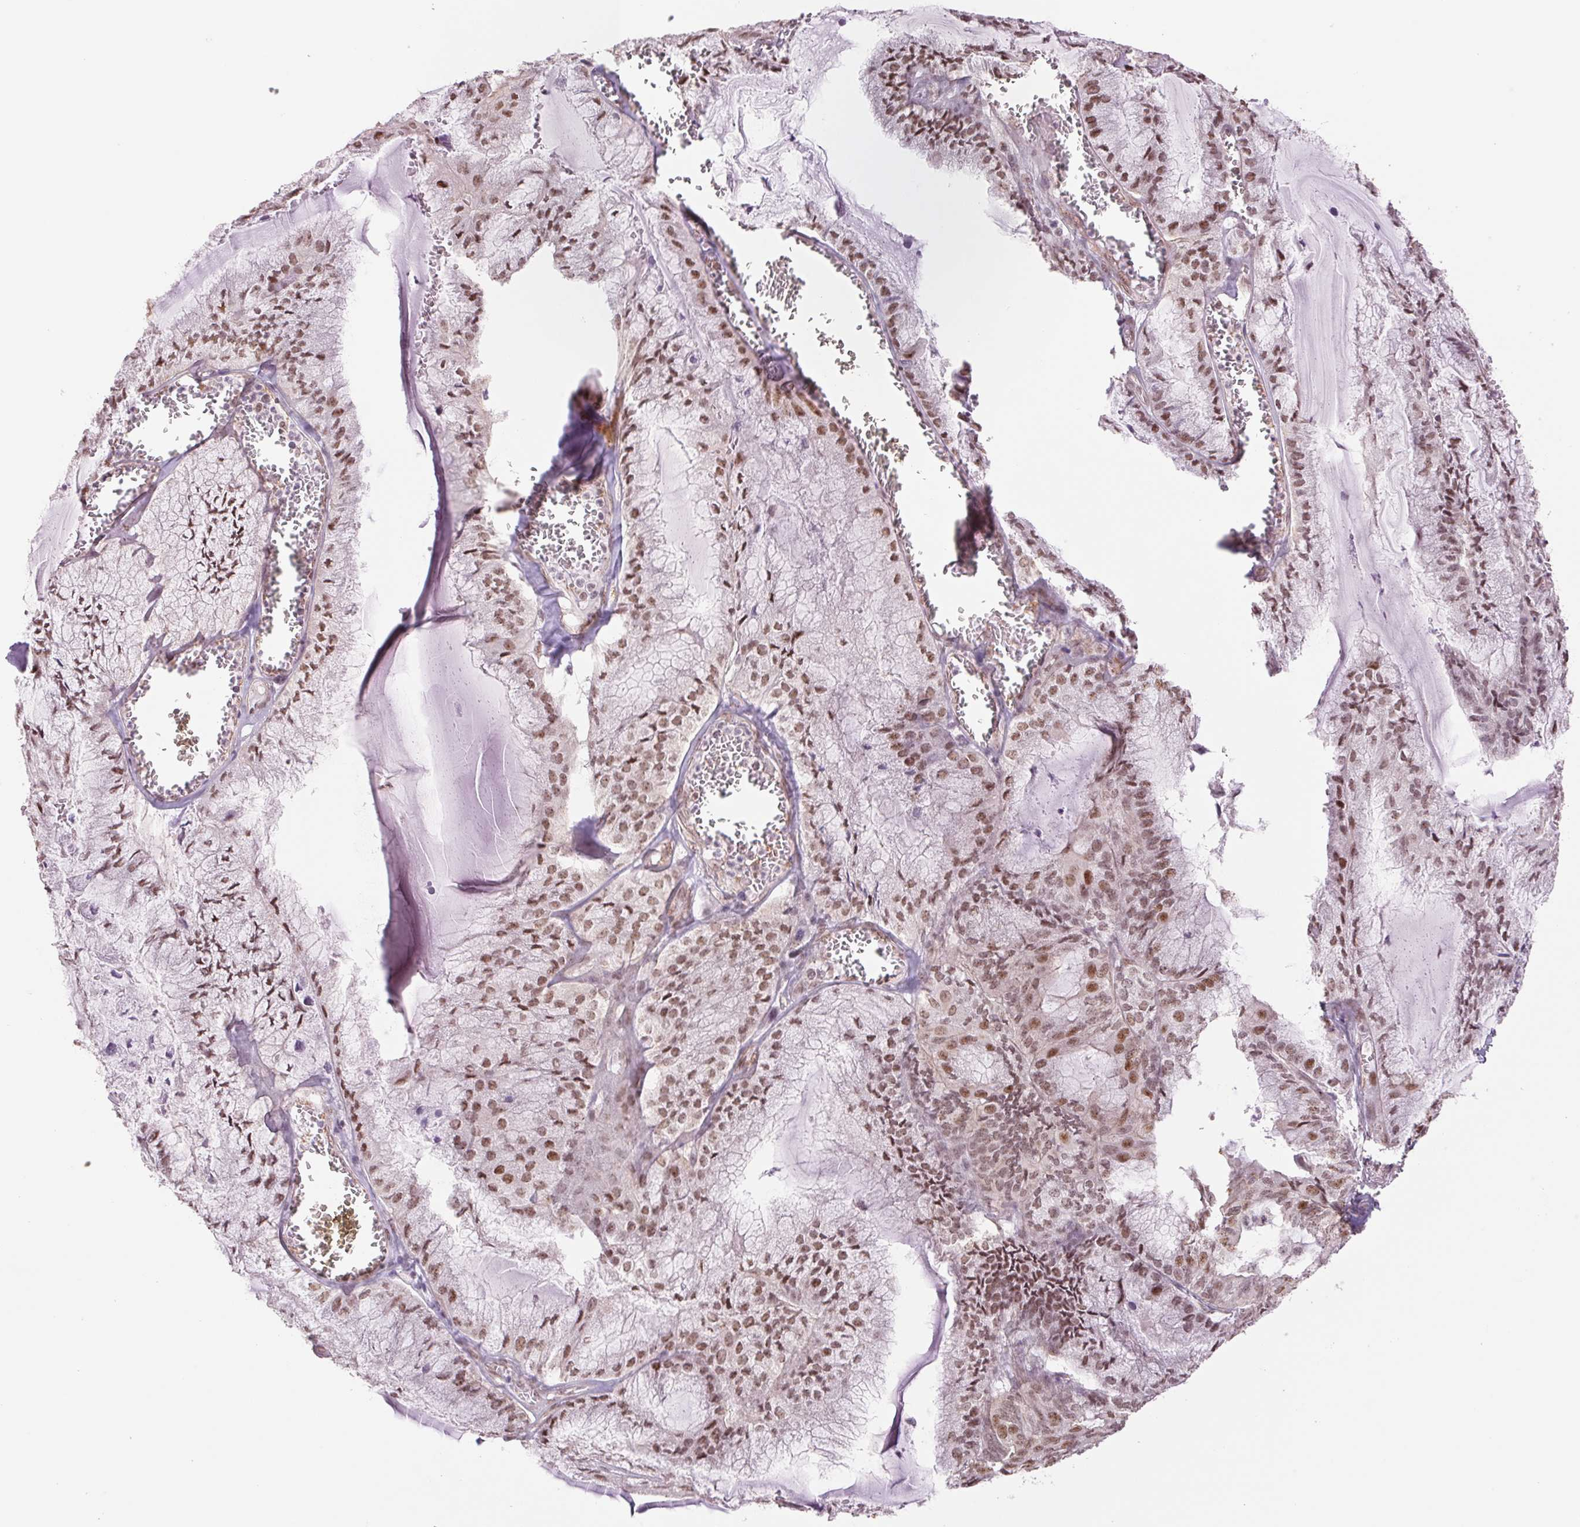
{"staining": {"intensity": "moderate", "quantity": ">75%", "location": "nuclear"}, "tissue": "endometrial cancer", "cell_type": "Tumor cells", "image_type": "cancer", "snomed": [{"axis": "morphology", "description": "Carcinoma, NOS"}, {"axis": "topography", "description": "Endometrium"}], "caption": "Tumor cells exhibit medium levels of moderate nuclear expression in approximately >75% of cells in endometrial cancer.", "gene": "CWC25", "patient": {"sex": "female", "age": 62}}